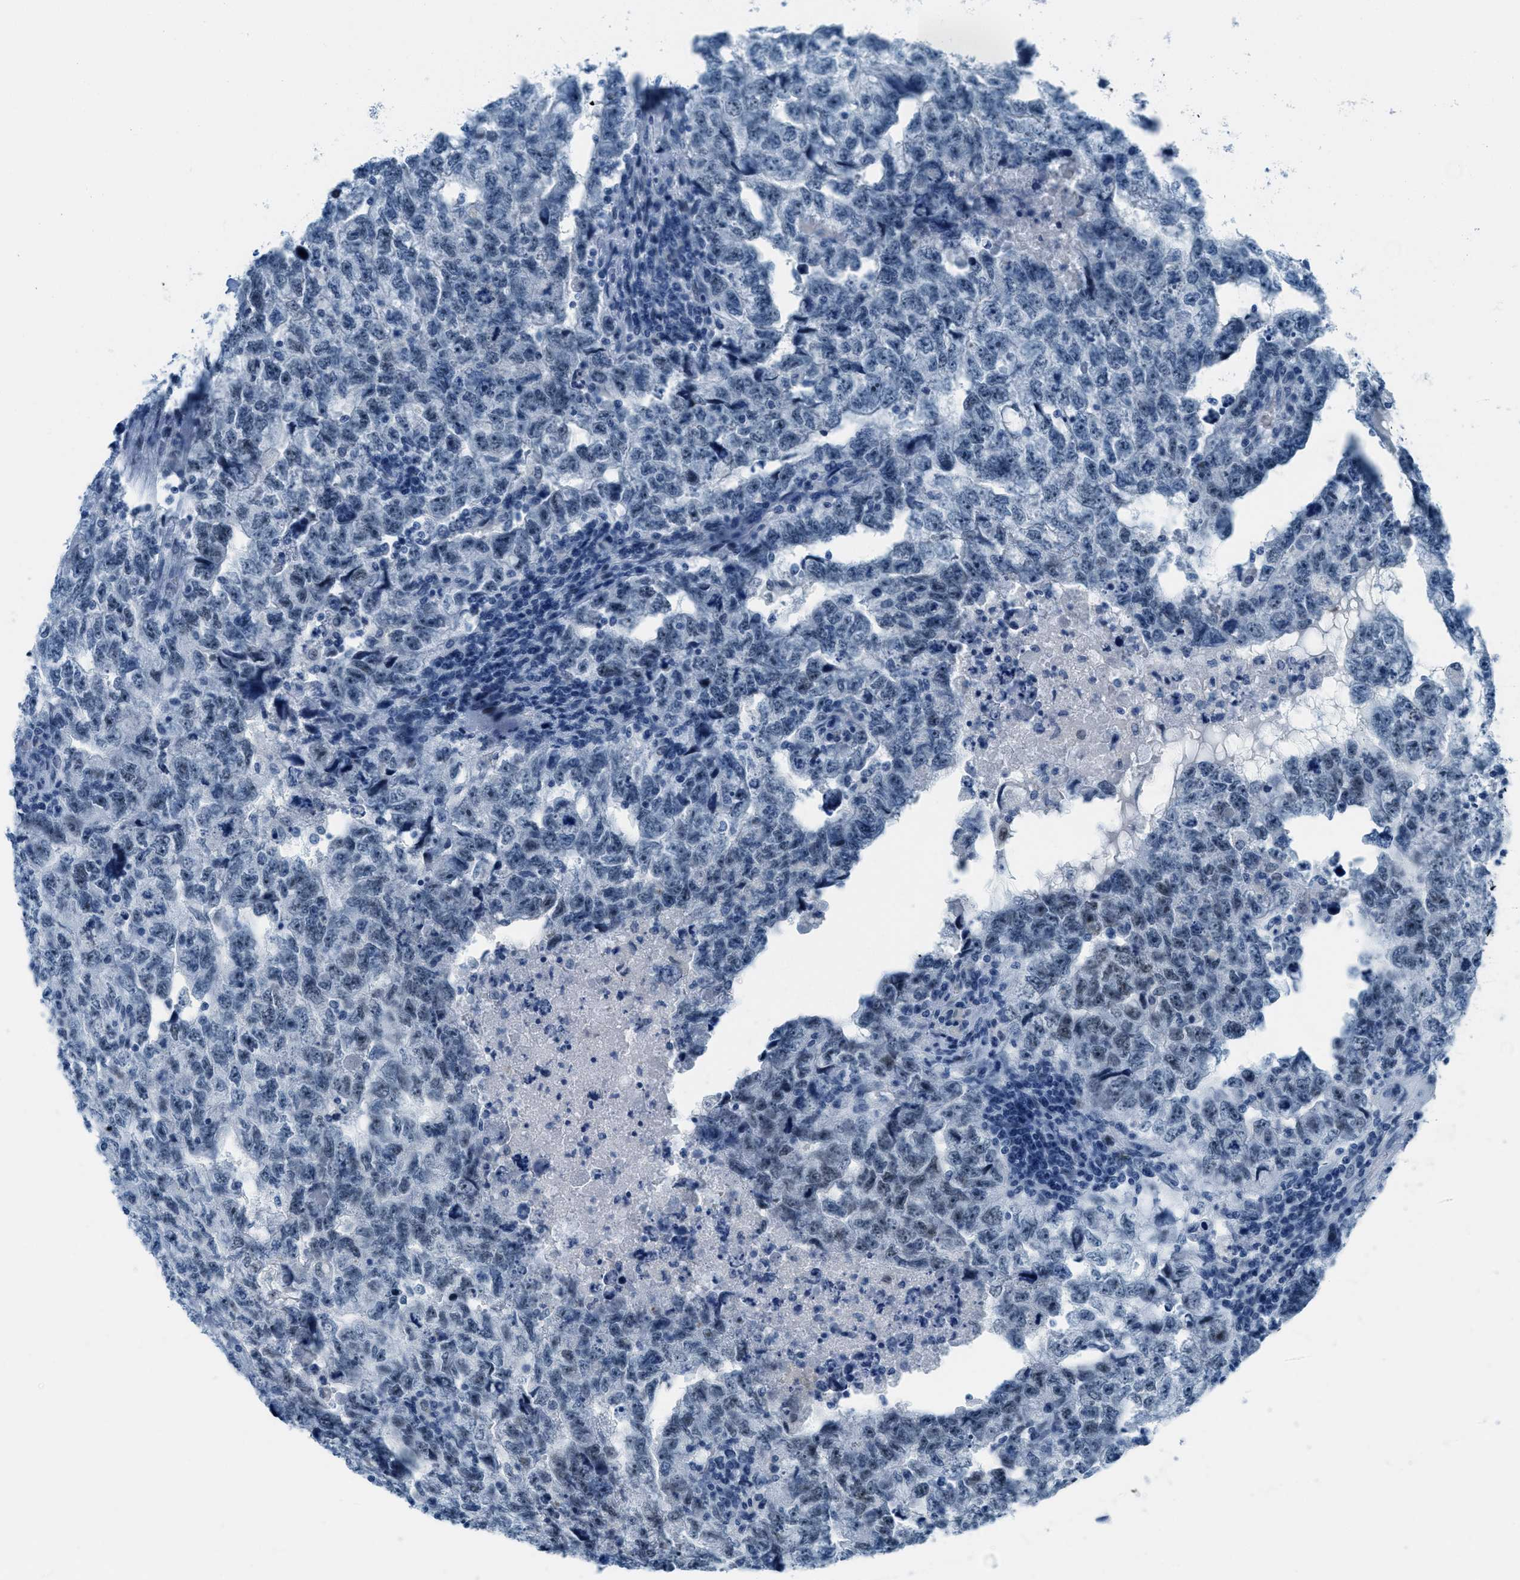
{"staining": {"intensity": "strong", "quantity": "25%-75%", "location": "nuclear"}, "tissue": "testis cancer", "cell_type": "Tumor cells", "image_type": "cancer", "snomed": [{"axis": "morphology", "description": "Carcinoma, Embryonal, NOS"}, {"axis": "topography", "description": "Testis"}], "caption": "Immunohistochemistry micrograph of testis cancer stained for a protein (brown), which demonstrates high levels of strong nuclear staining in approximately 25%-75% of tumor cells.", "gene": "PLA2G2A", "patient": {"sex": "male", "age": 36}}